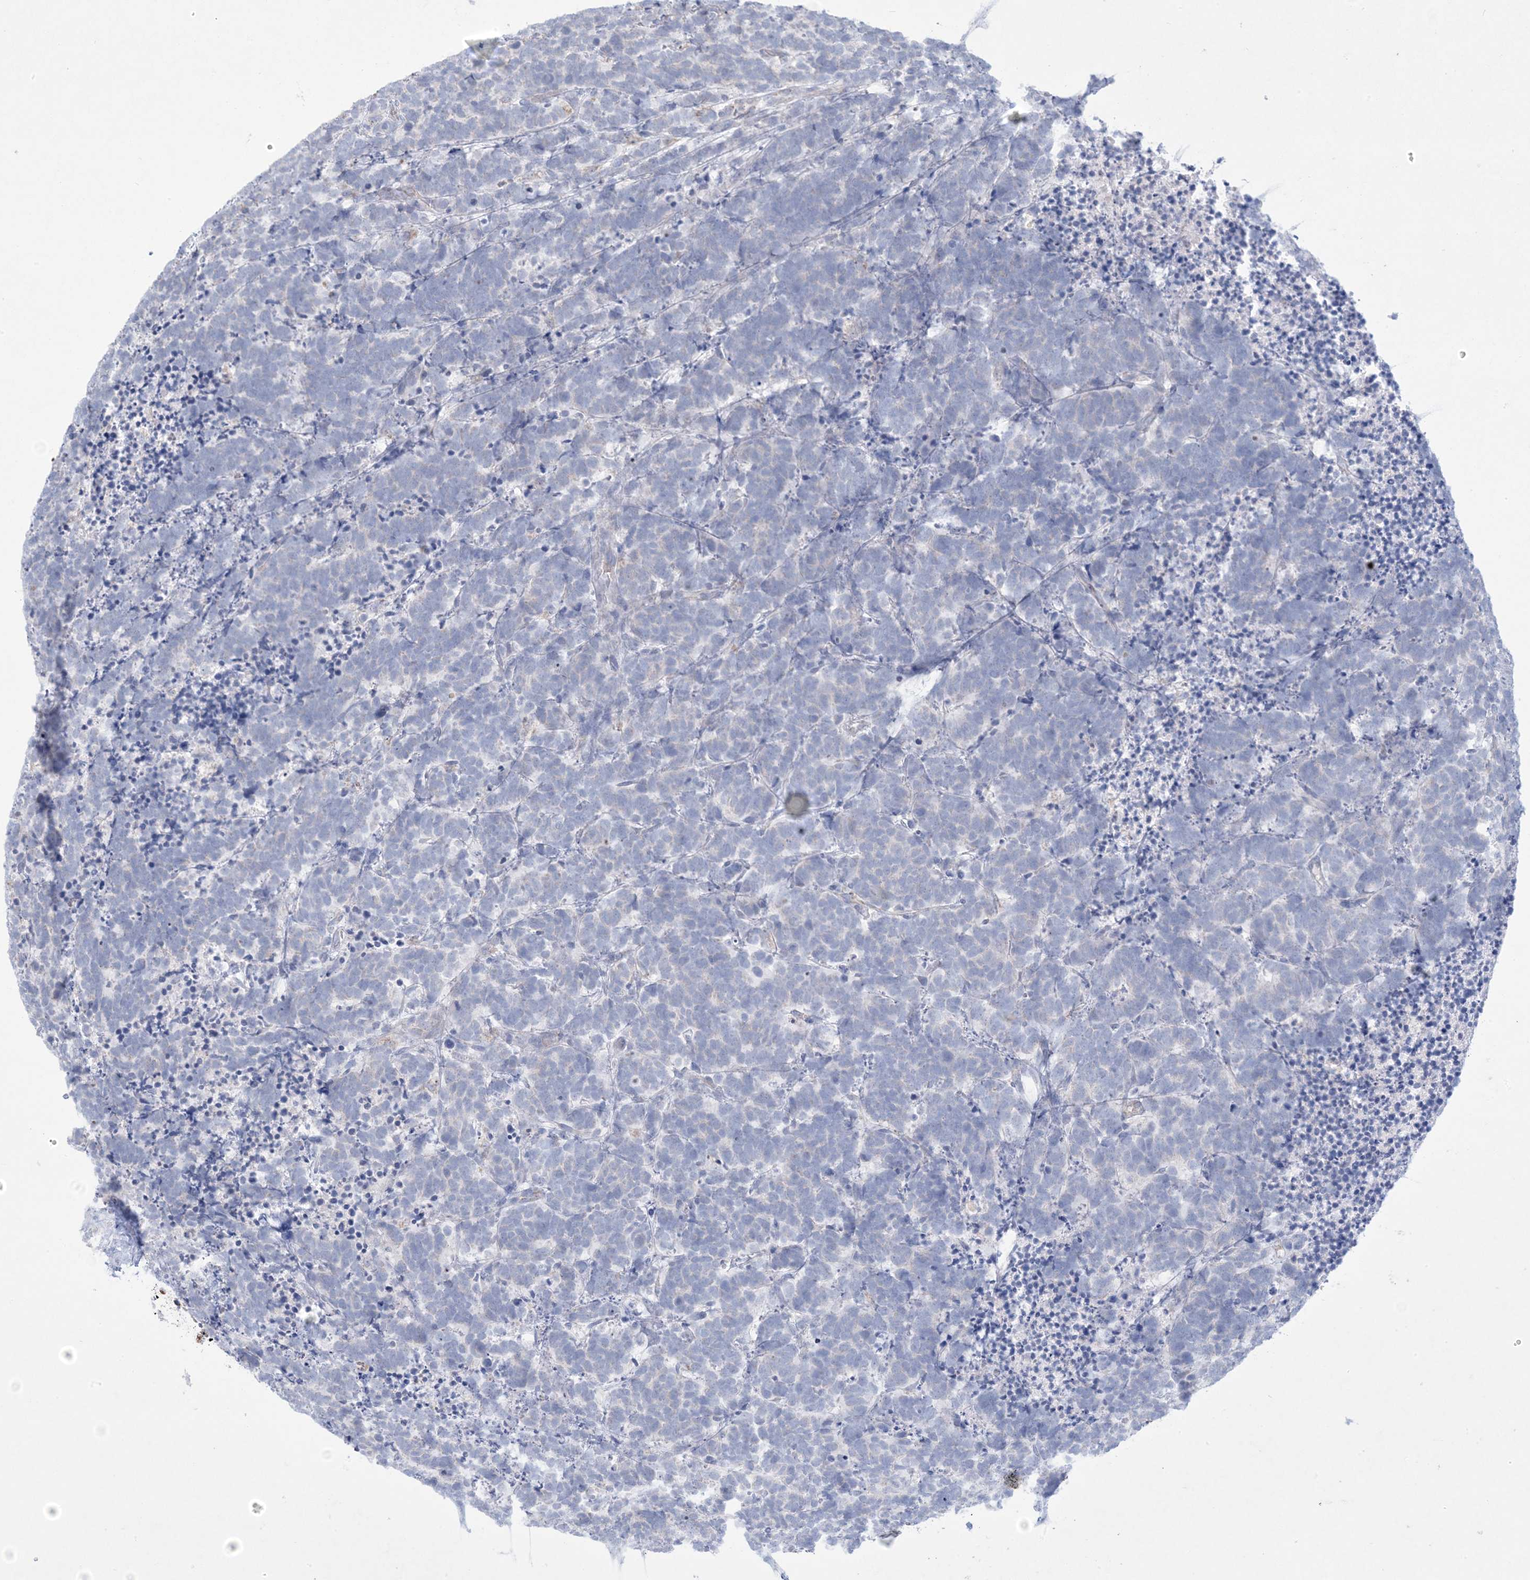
{"staining": {"intensity": "negative", "quantity": "none", "location": "none"}, "tissue": "carcinoid", "cell_type": "Tumor cells", "image_type": "cancer", "snomed": [{"axis": "morphology", "description": "Carcinoma, NOS"}, {"axis": "morphology", "description": "Carcinoid, malignant, NOS"}, {"axis": "topography", "description": "Urinary bladder"}], "caption": "High magnification brightfield microscopy of carcinoid stained with DAB (3,3'-diaminobenzidine) (brown) and counterstained with hematoxylin (blue): tumor cells show no significant positivity.", "gene": "KCTD6", "patient": {"sex": "male", "age": 57}}